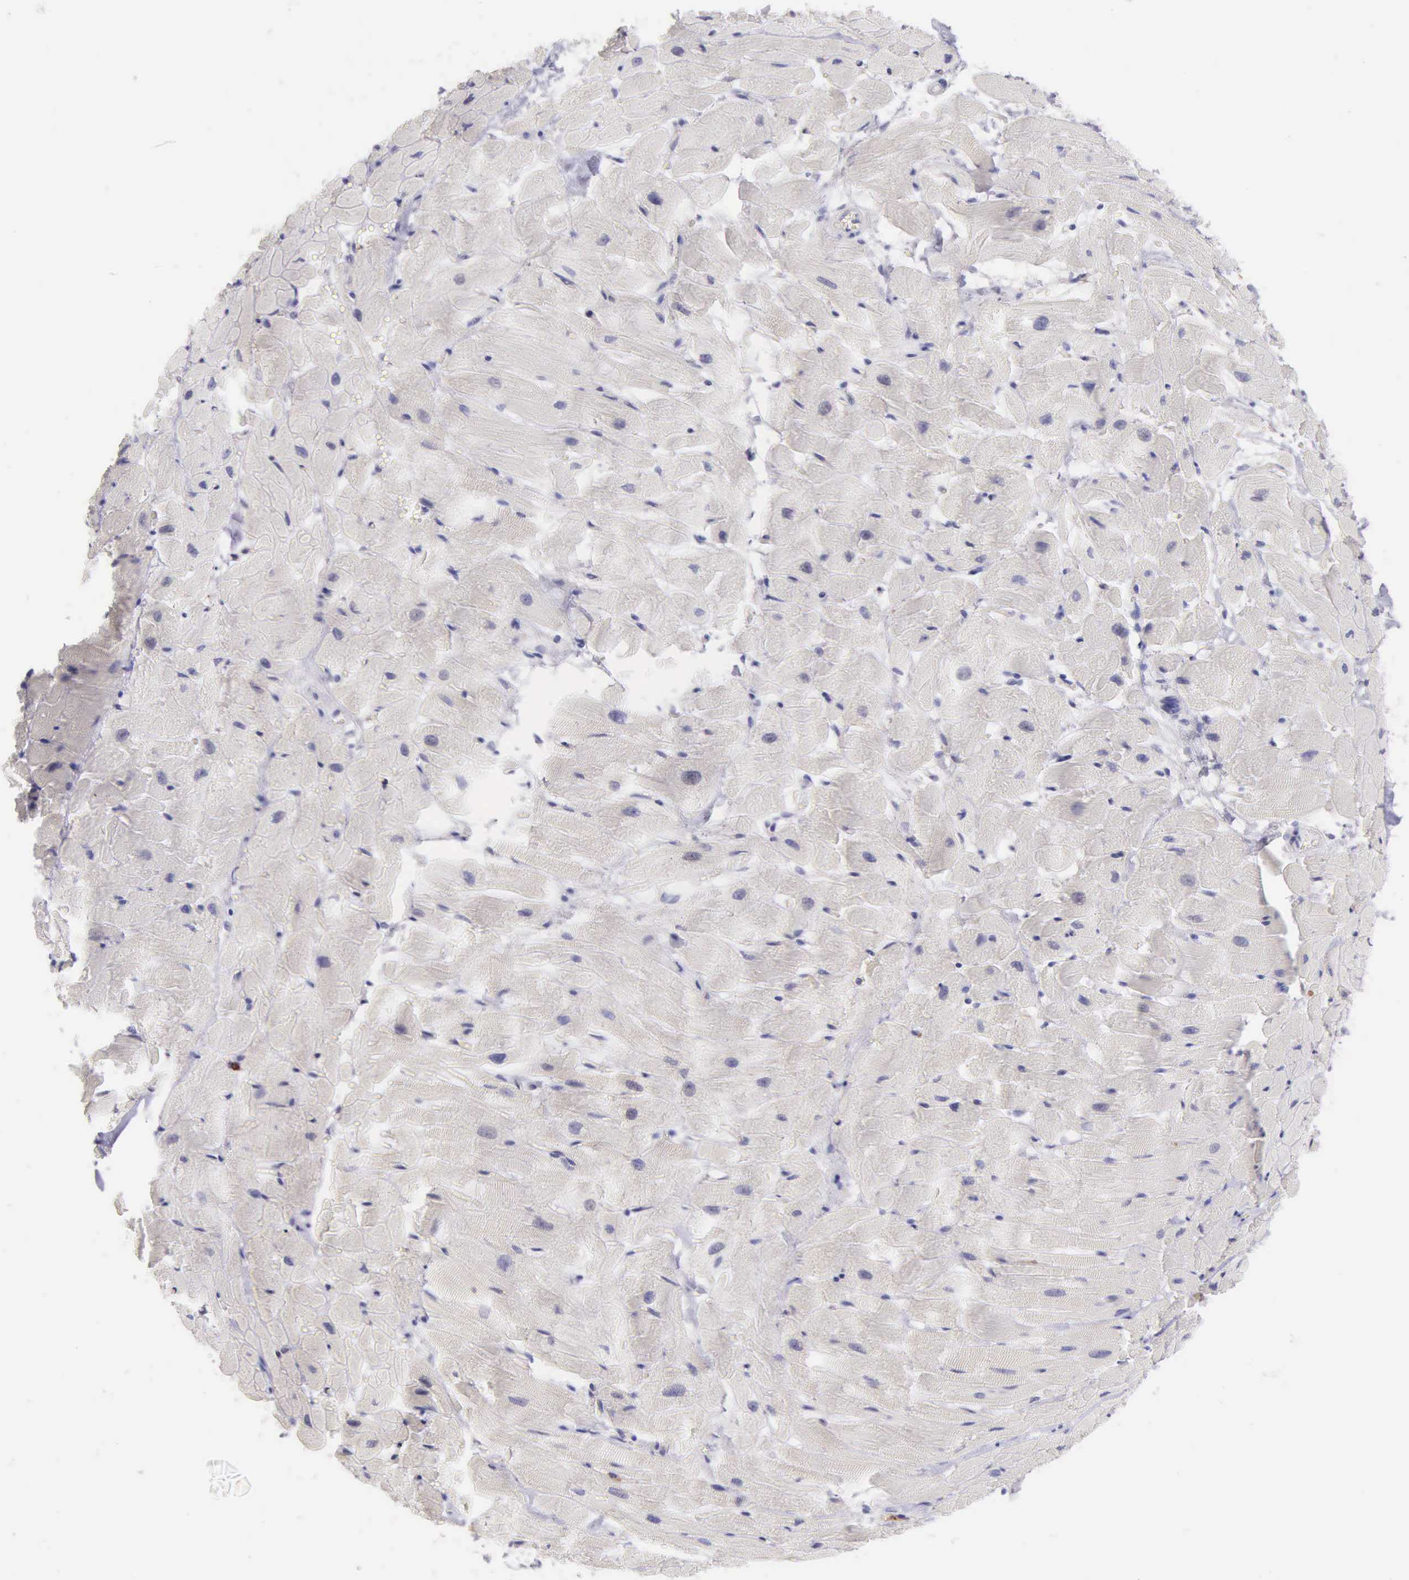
{"staining": {"intensity": "negative", "quantity": "none", "location": "none"}, "tissue": "heart muscle", "cell_type": "Cardiomyocytes", "image_type": "normal", "snomed": [{"axis": "morphology", "description": "Normal tissue, NOS"}, {"axis": "topography", "description": "Heart"}], "caption": "IHC image of unremarkable heart muscle: heart muscle stained with DAB demonstrates no significant protein expression in cardiomyocytes.", "gene": "BID", "patient": {"sex": "female", "age": 19}}